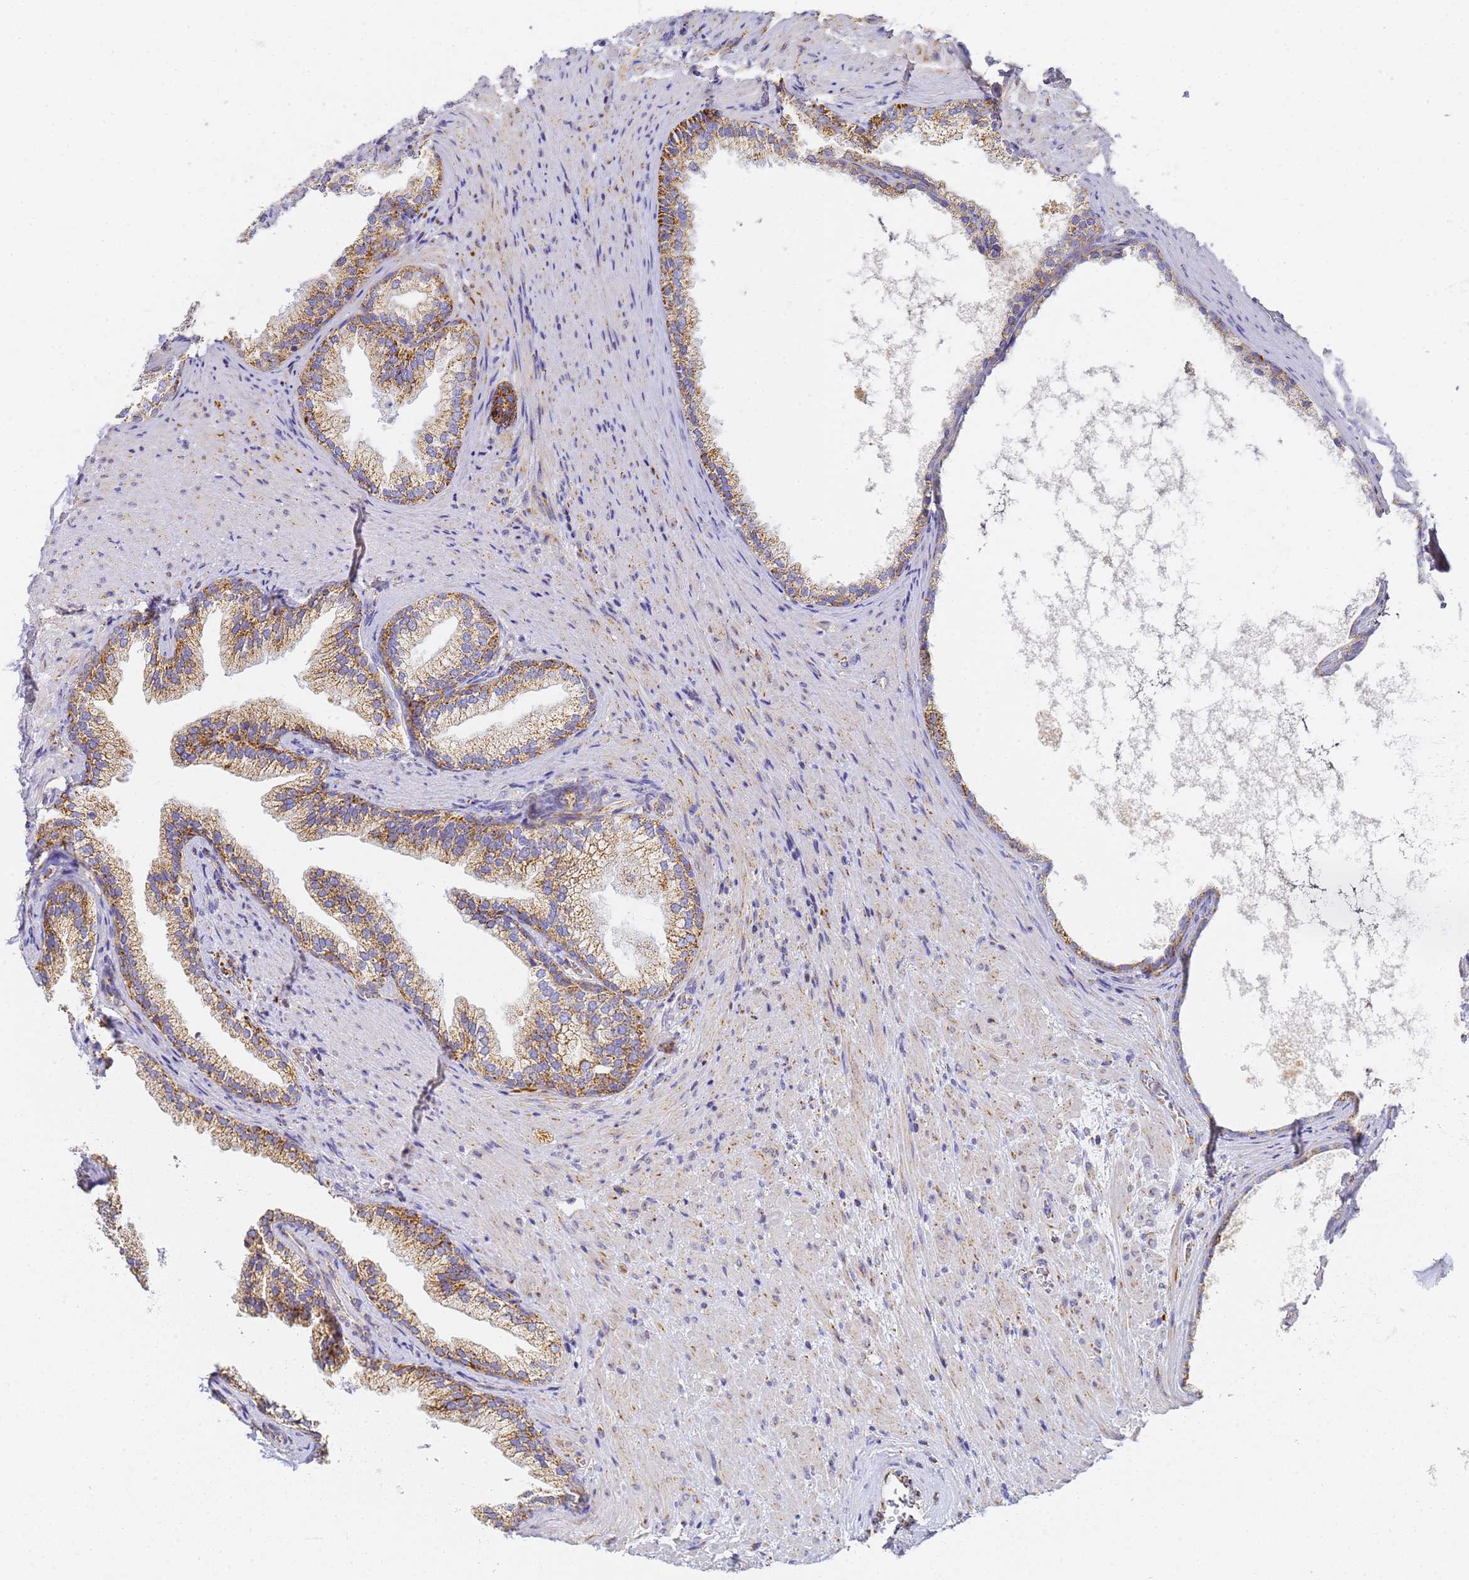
{"staining": {"intensity": "moderate", "quantity": ">75%", "location": "cytoplasmic/membranous"}, "tissue": "prostate", "cell_type": "Glandular cells", "image_type": "normal", "snomed": [{"axis": "morphology", "description": "Normal tissue, NOS"}, {"axis": "topography", "description": "Prostate"}], "caption": "A micrograph showing moderate cytoplasmic/membranous staining in about >75% of glandular cells in unremarkable prostate, as visualized by brown immunohistochemical staining.", "gene": "CNIH4", "patient": {"sex": "male", "age": 76}}